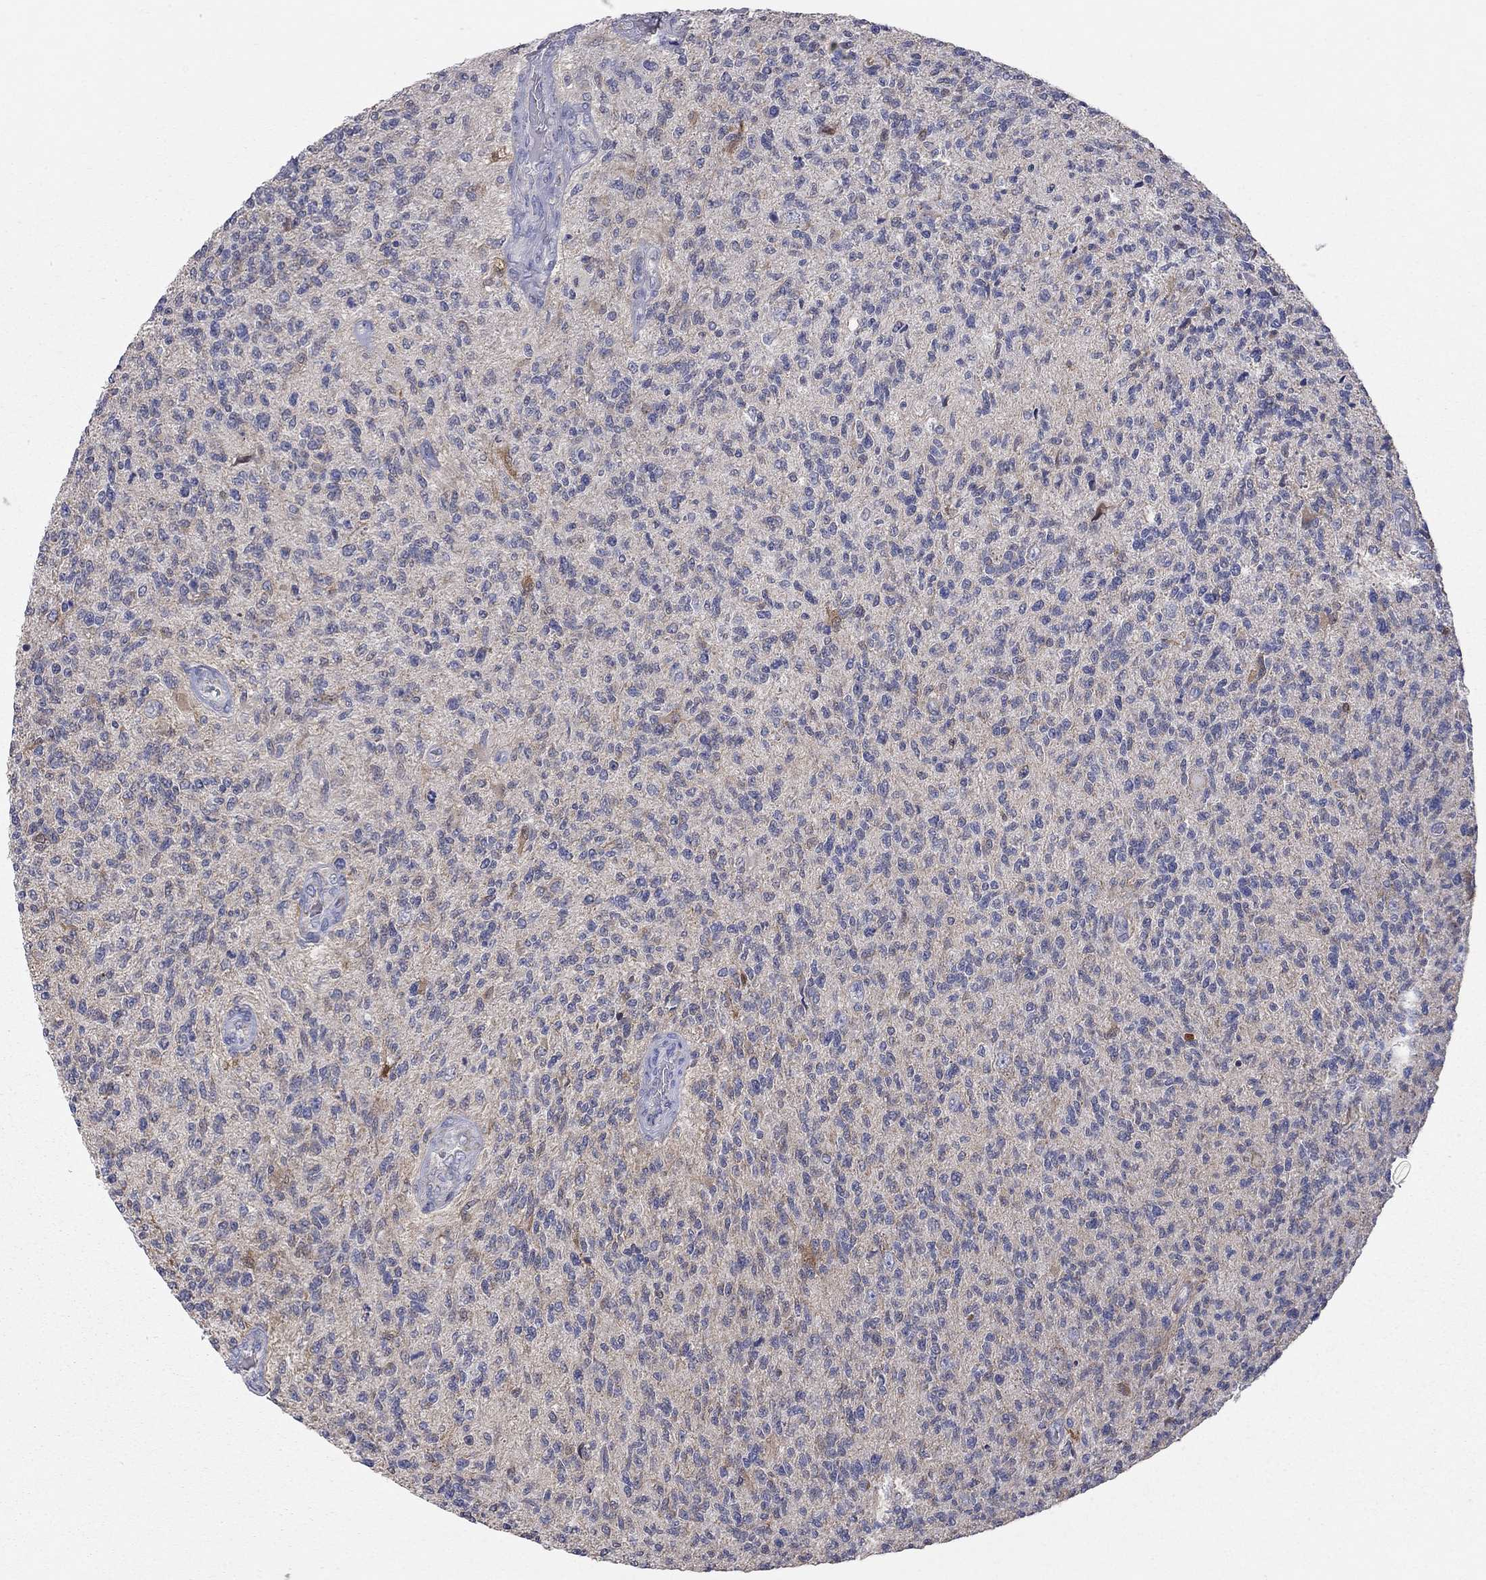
{"staining": {"intensity": "negative", "quantity": "none", "location": "none"}, "tissue": "glioma", "cell_type": "Tumor cells", "image_type": "cancer", "snomed": [{"axis": "morphology", "description": "Glioma, malignant, High grade"}, {"axis": "topography", "description": "Brain"}], "caption": "Immunohistochemistry (IHC) micrograph of human malignant glioma (high-grade) stained for a protein (brown), which reveals no positivity in tumor cells.", "gene": "CFAP161", "patient": {"sex": "male", "age": 56}}